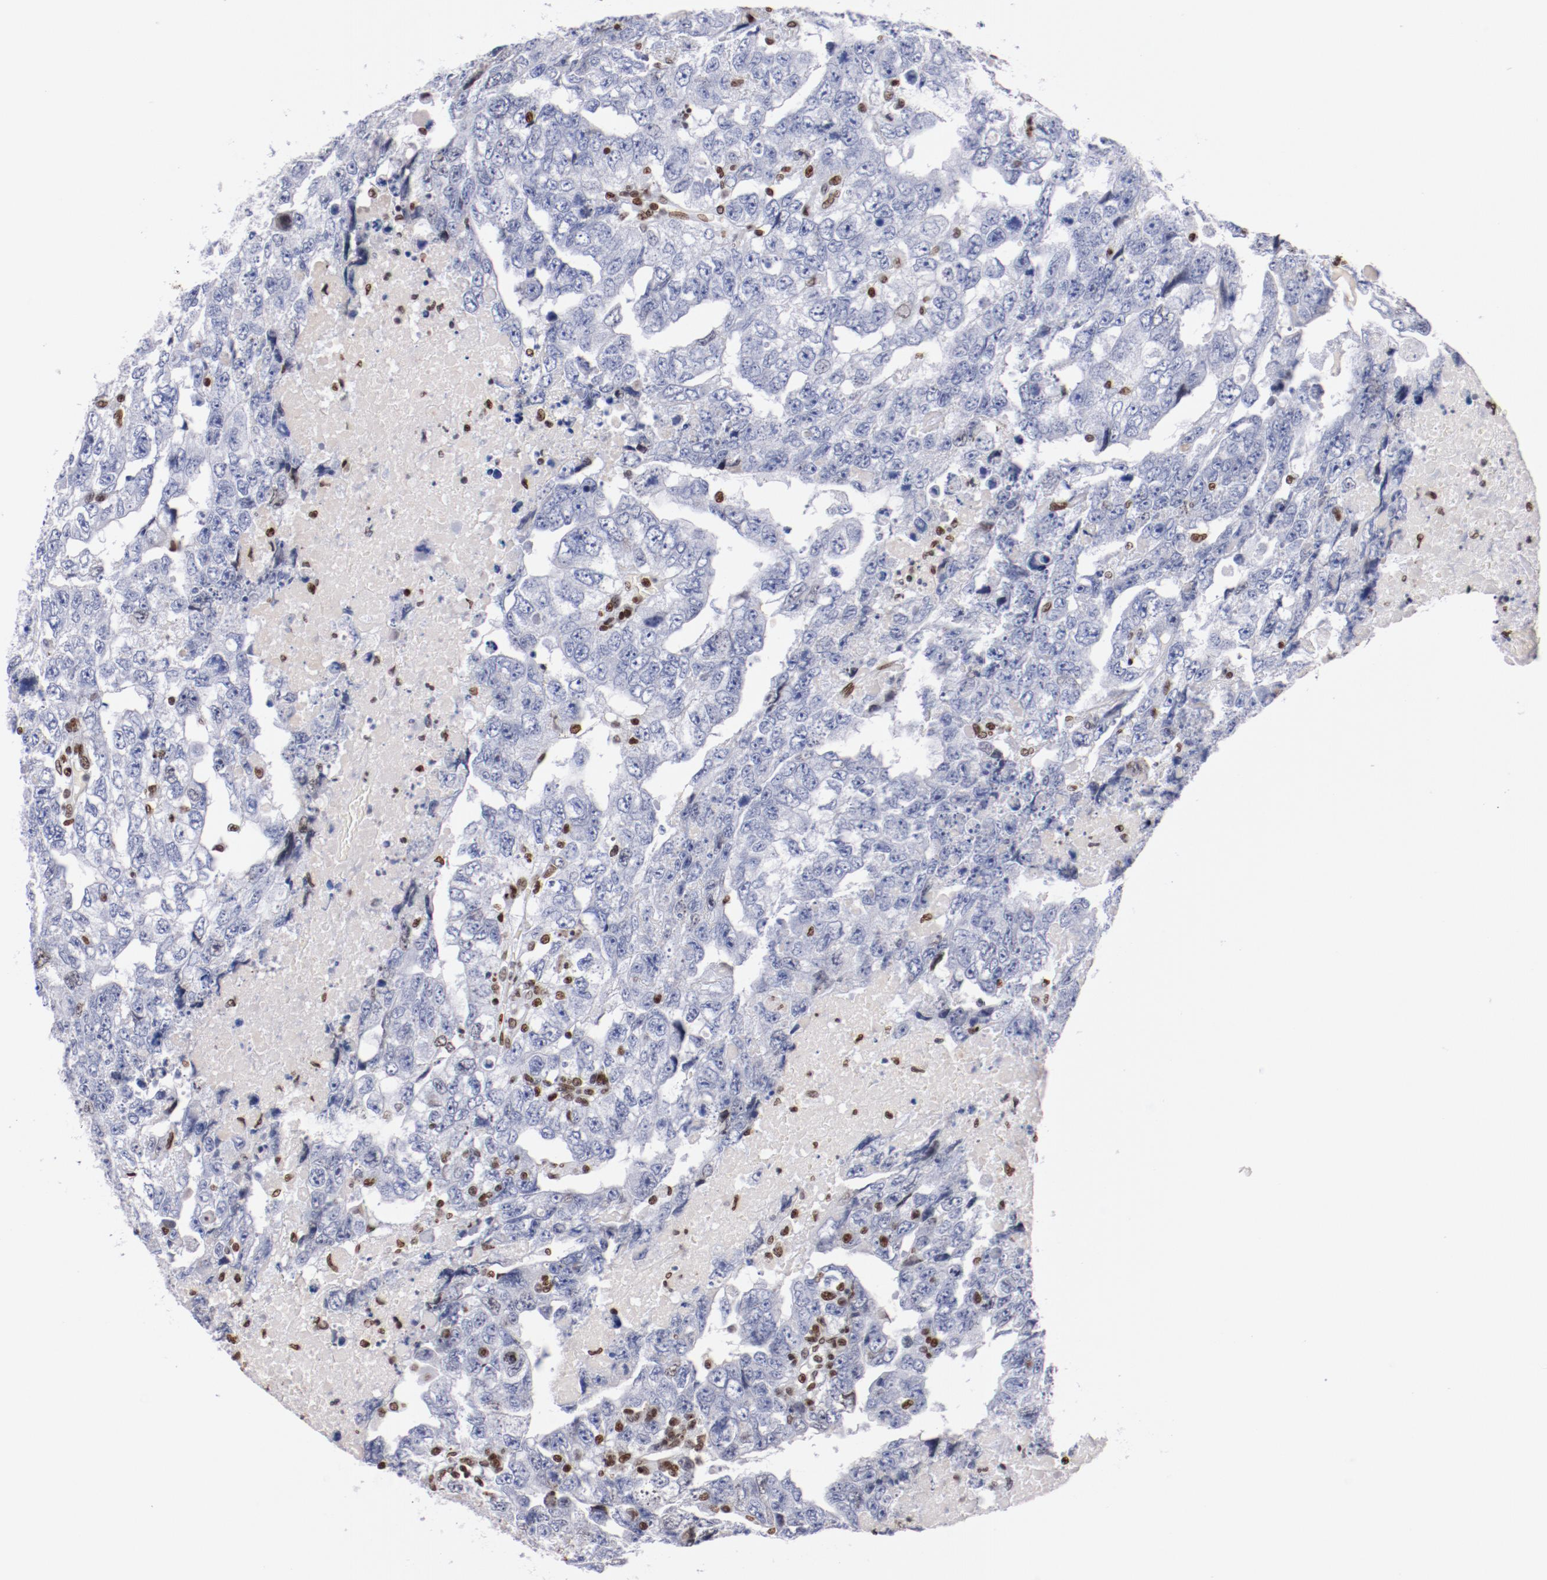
{"staining": {"intensity": "negative", "quantity": "none", "location": "none"}, "tissue": "testis cancer", "cell_type": "Tumor cells", "image_type": "cancer", "snomed": [{"axis": "morphology", "description": "Carcinoma, Embryonal, NOS"}, {"axis": "topography", "description": "Testis"}], "caption": "This is an immunohistochemistry (IHC) histopathology image of embryonal carcinoma (testis). There is no staining in tumor cells.", "gene": "IFI16", "patient": {"sex": "male", "age": 36}}